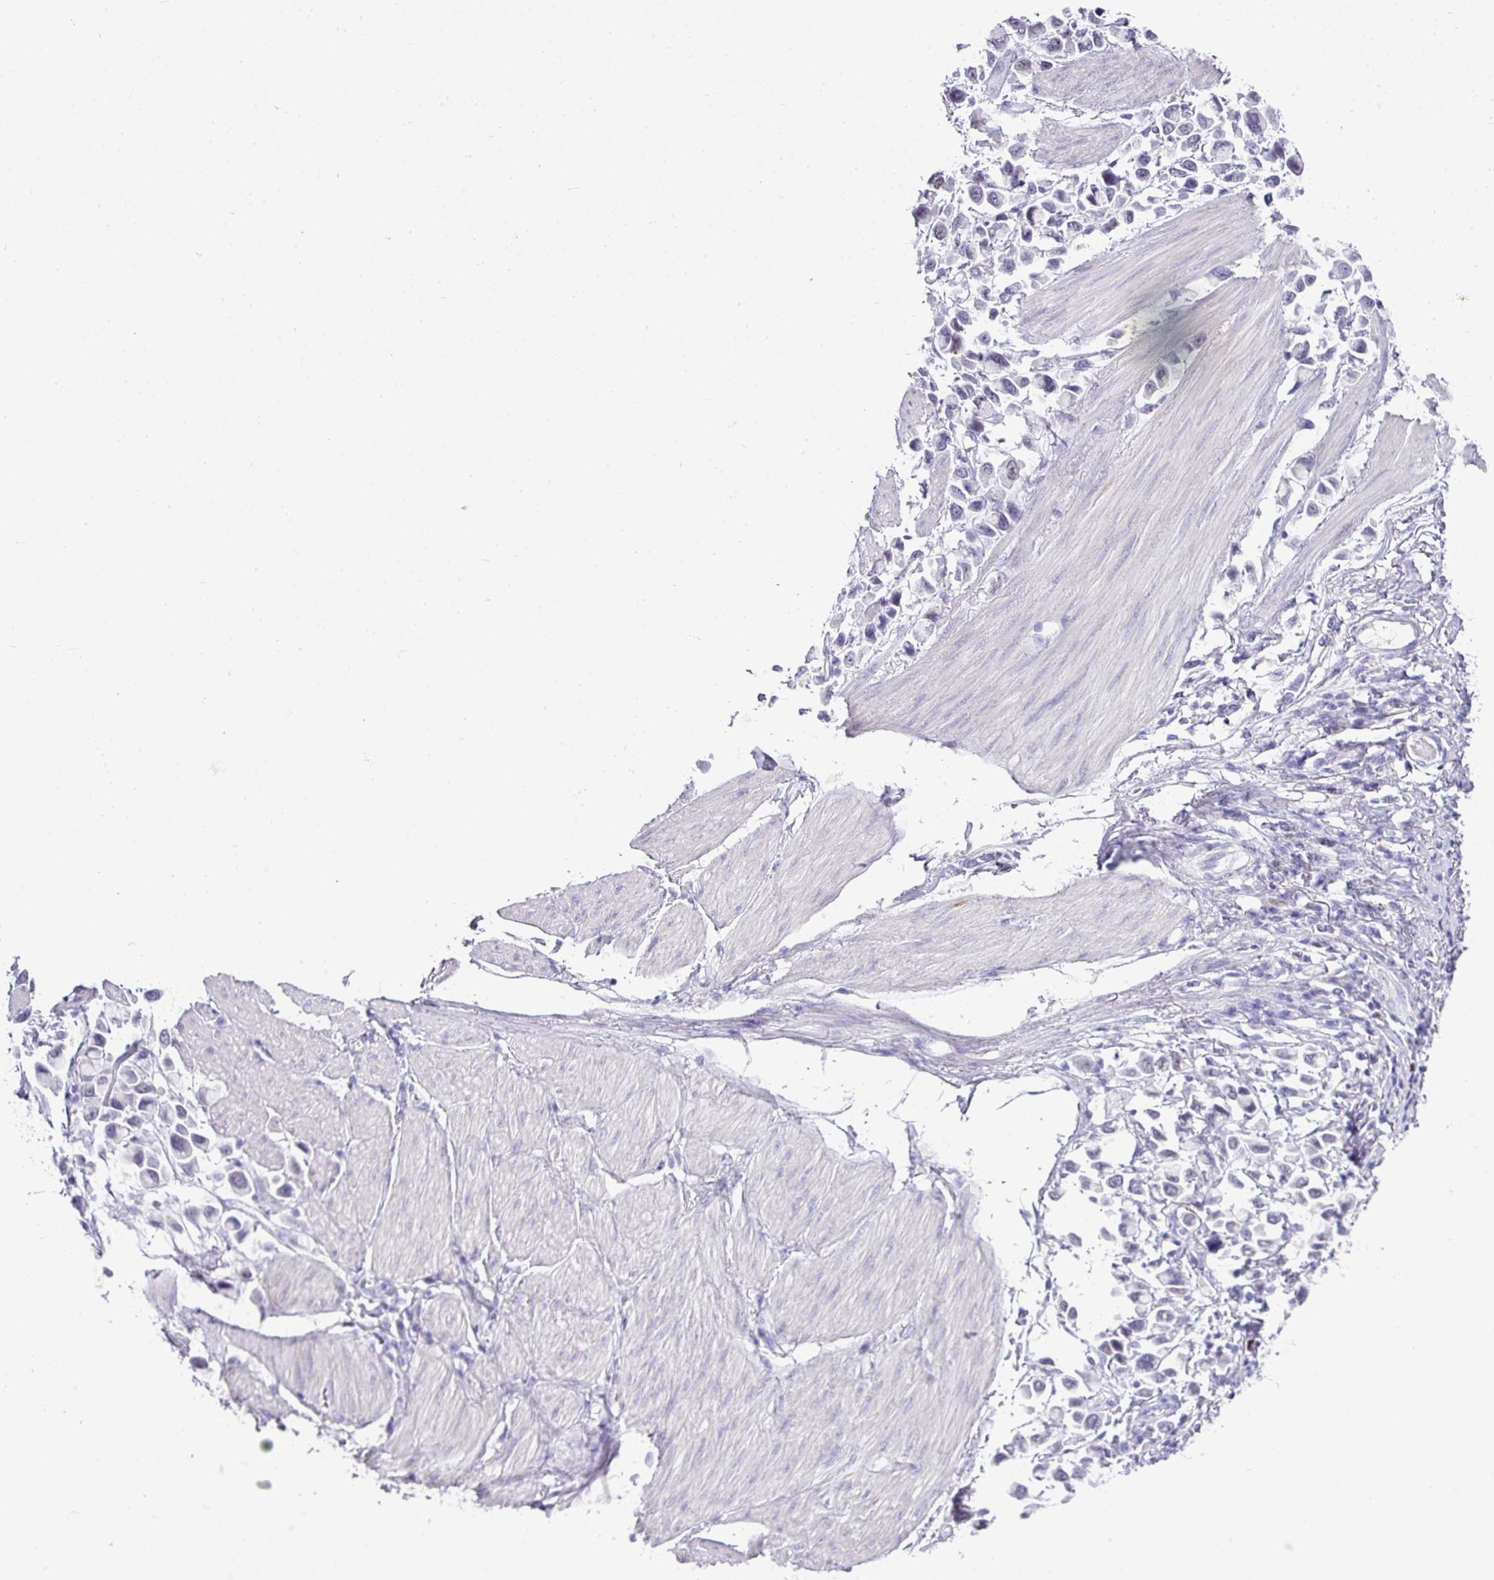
{"staining": {"intensity": "negative", "quantity": "none", "location": "none"}, "tissue": "stomach cancer", "cell_type": "Tumor cells", "image_type": "cancer", "snomed": [{"axis": "morphology", "description": "Adenocarcinoma, NOS"}, {"axis": "topography", "description": "Stomach"}], "caption": "The IHC micrograph has no significant positivity in tumor cells of stomach adenocarcinoma tissue.", "gene": "BCL11A", "patient": {"sex": "female", "age": 81}}